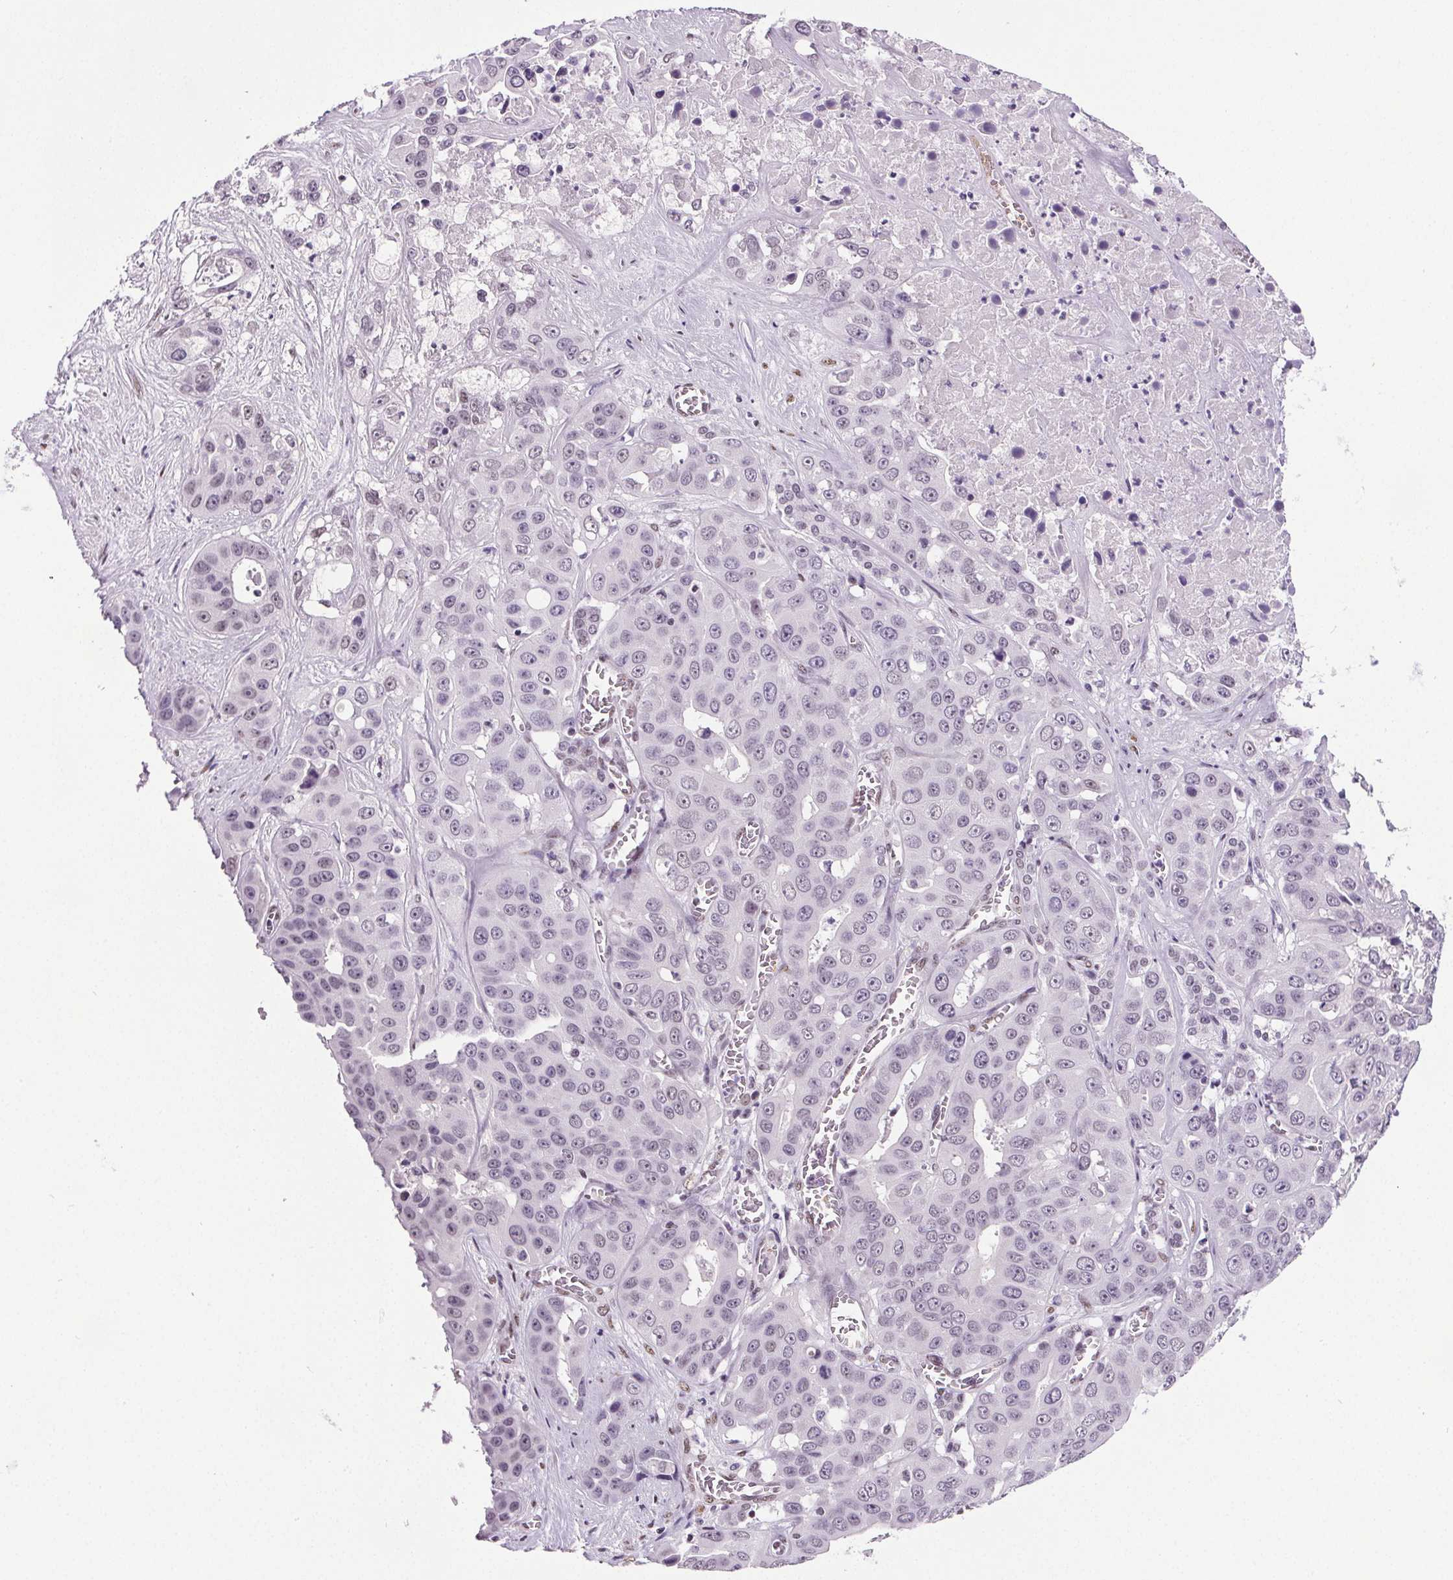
{"staining": {"intensity": "negative", "quantity": "none", "location": "none"}, "tissue": "liver cancer", "cell_type": "Tumor cells", "image_type": "cancer", "snomed": [{"axis": "morphology", "description": "Cholangiocarcinoma"}, {"axis": "topography", "description": "Liver"}], "caption": "The immunohistochemistry (IHC) histopathology image has no significant expression in tumor cells of liver cholangiocarcinoma tissue.", "gene": "GP6", "patient": {"sex": "female", "age": 52}}